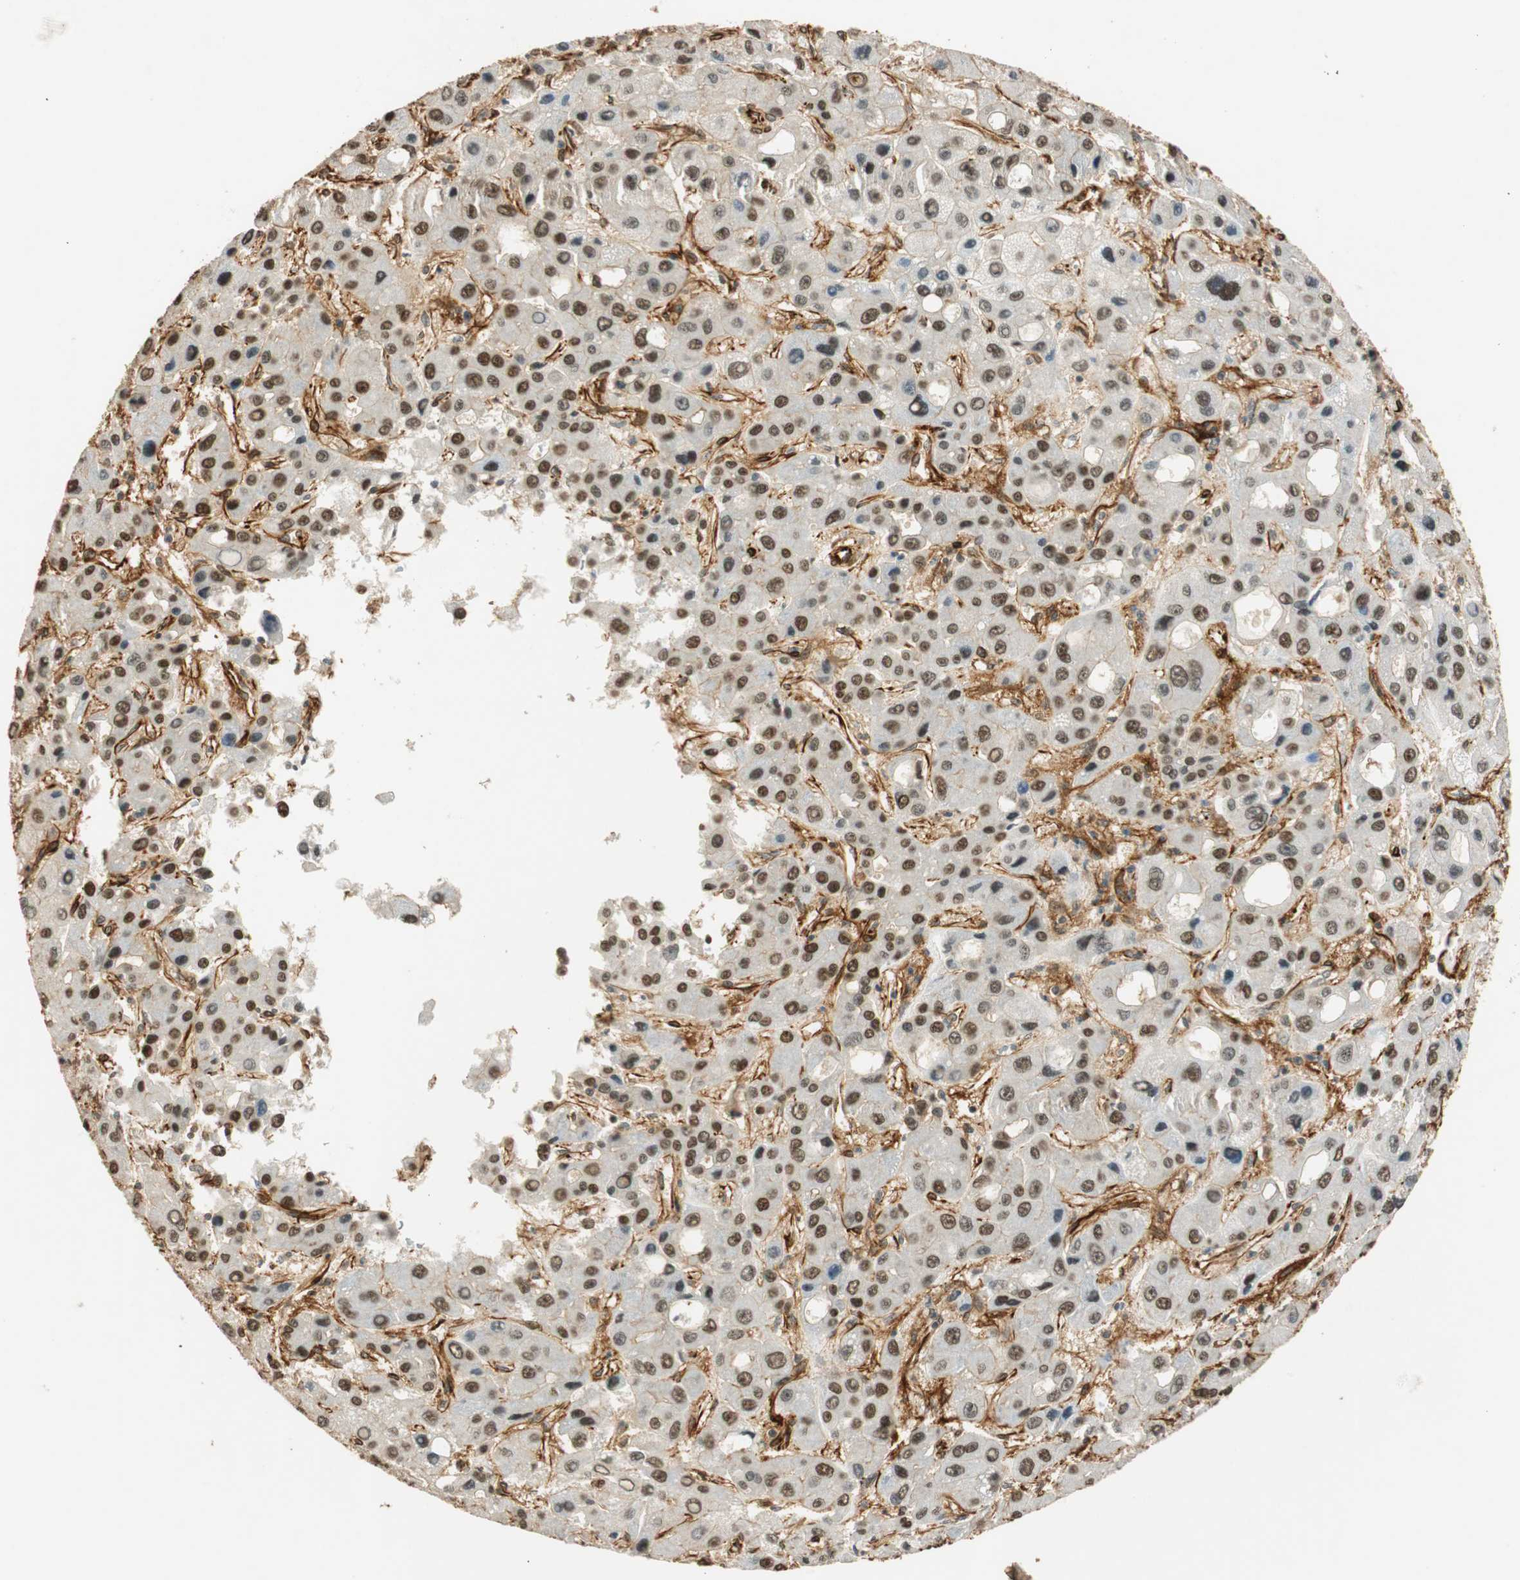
{"staining": {"intensity": "weak", "quantity": "25%-75%", "location": "none"}, "tissue": "liver cancer", "cell_type": "Tumor cells", "image_type": "cancer", "snomed": [{"axis": "morphology", "description": "Carcinoma, Hepatocellular, NOS"}, {"axis": "topography", "description": "Liver"}], "caption": "Hepatocellular carcinoma (liver) was stained to show a protein in brown. There is low levels of weak None positivity in approximately 25%-75% of tumor cells.", "gene": "NES", "patient": {"sex": "male", "age": 55}}